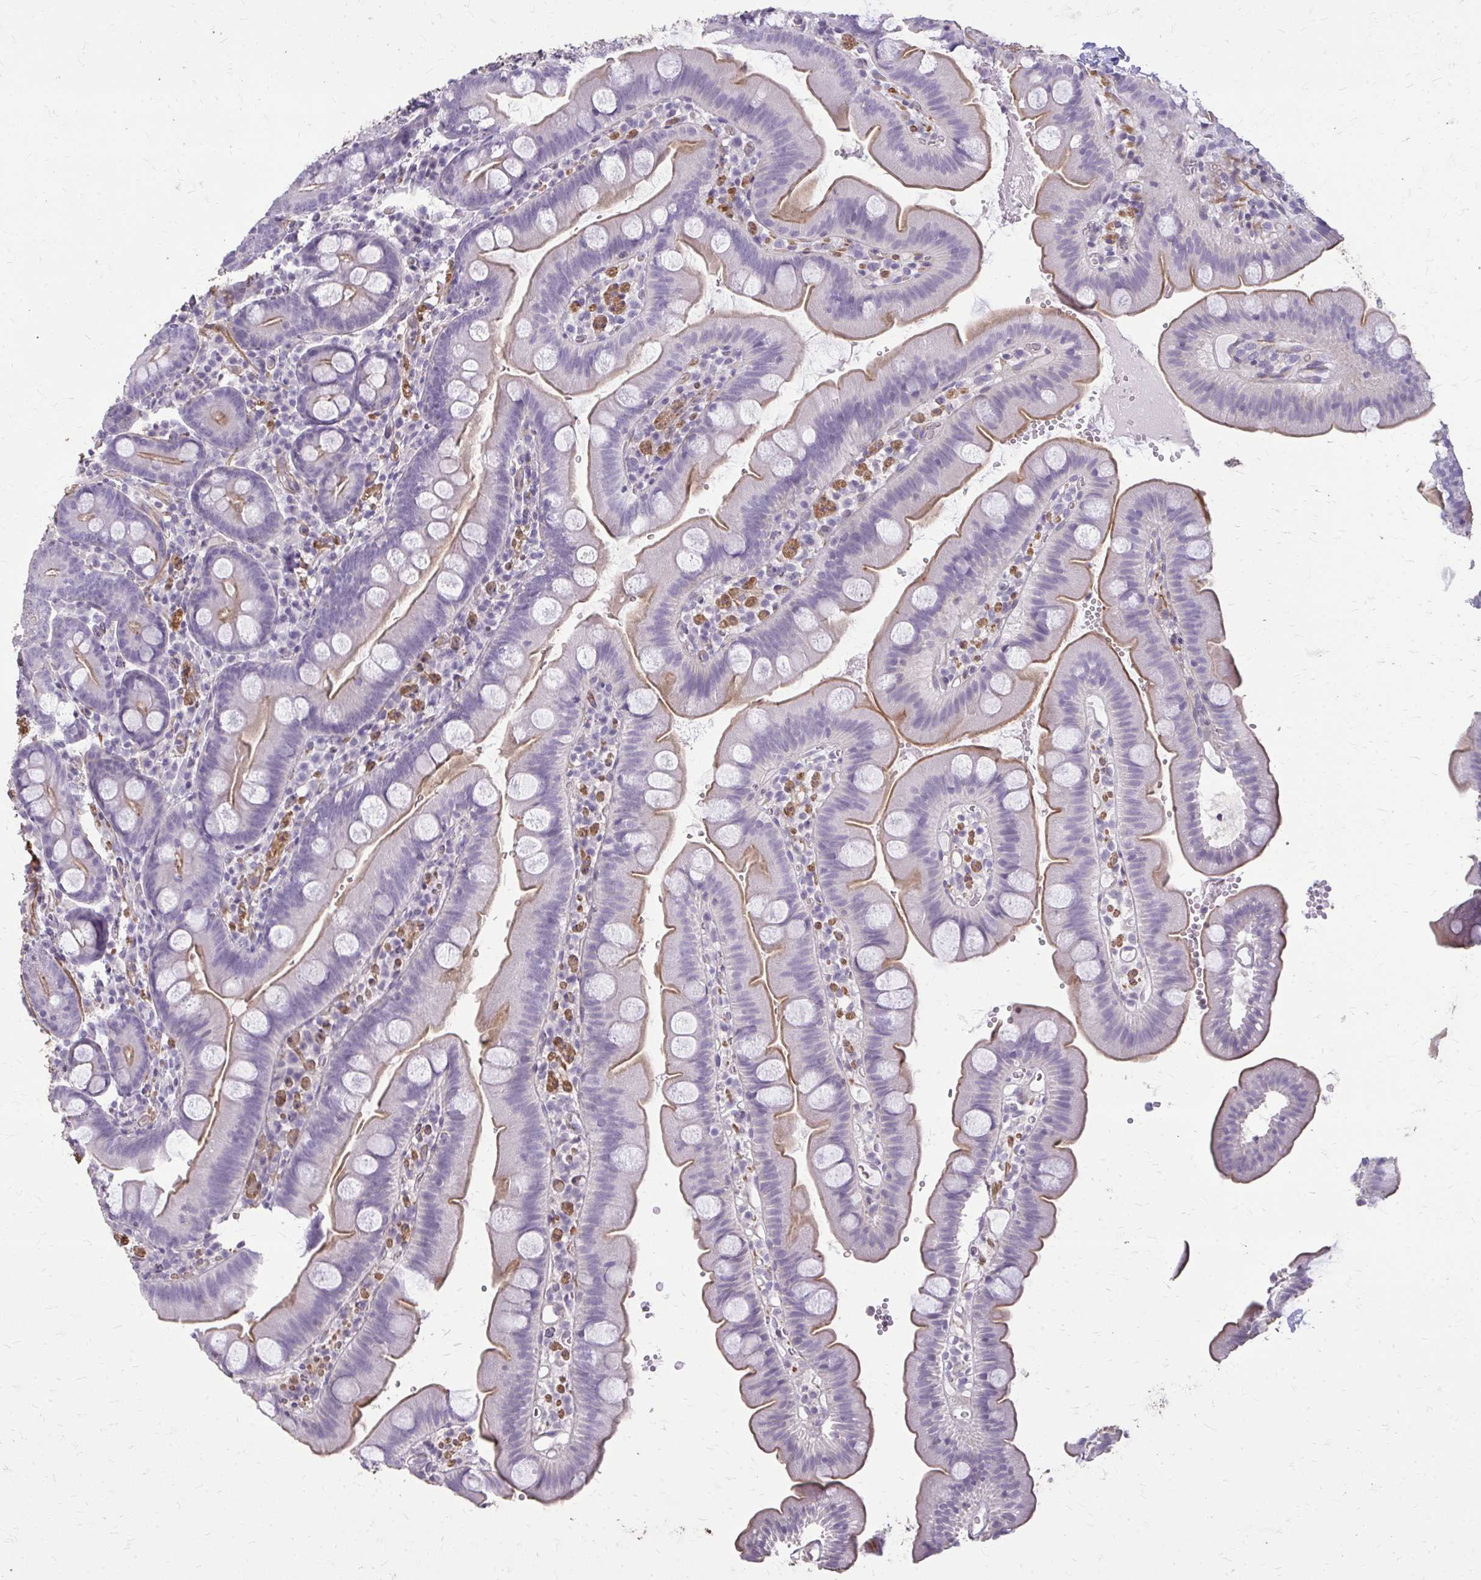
{"staining": {"intensity": "moderate", "quantity": "25%-75%", "location": "cytoplasmic/membranous"}, "tissue": "small intestine", "cell_type": "Glandular cells", "image_type": "normal", "snomed": [{"axis": "morphology", "description": "Normal tissue, NOS"}, {"axis": "topography", "description": "Small intestine"}], "caption": "Glandular cells display moderate cytoplasmic/membranous staining in approximately 25%-75% of cells in unremarkable small intestine. (brown staining indicates protein expression, while blue staining denotes nuclei).", "gene": "TENM4", "patient": {"sex": "female", "age": 68}}